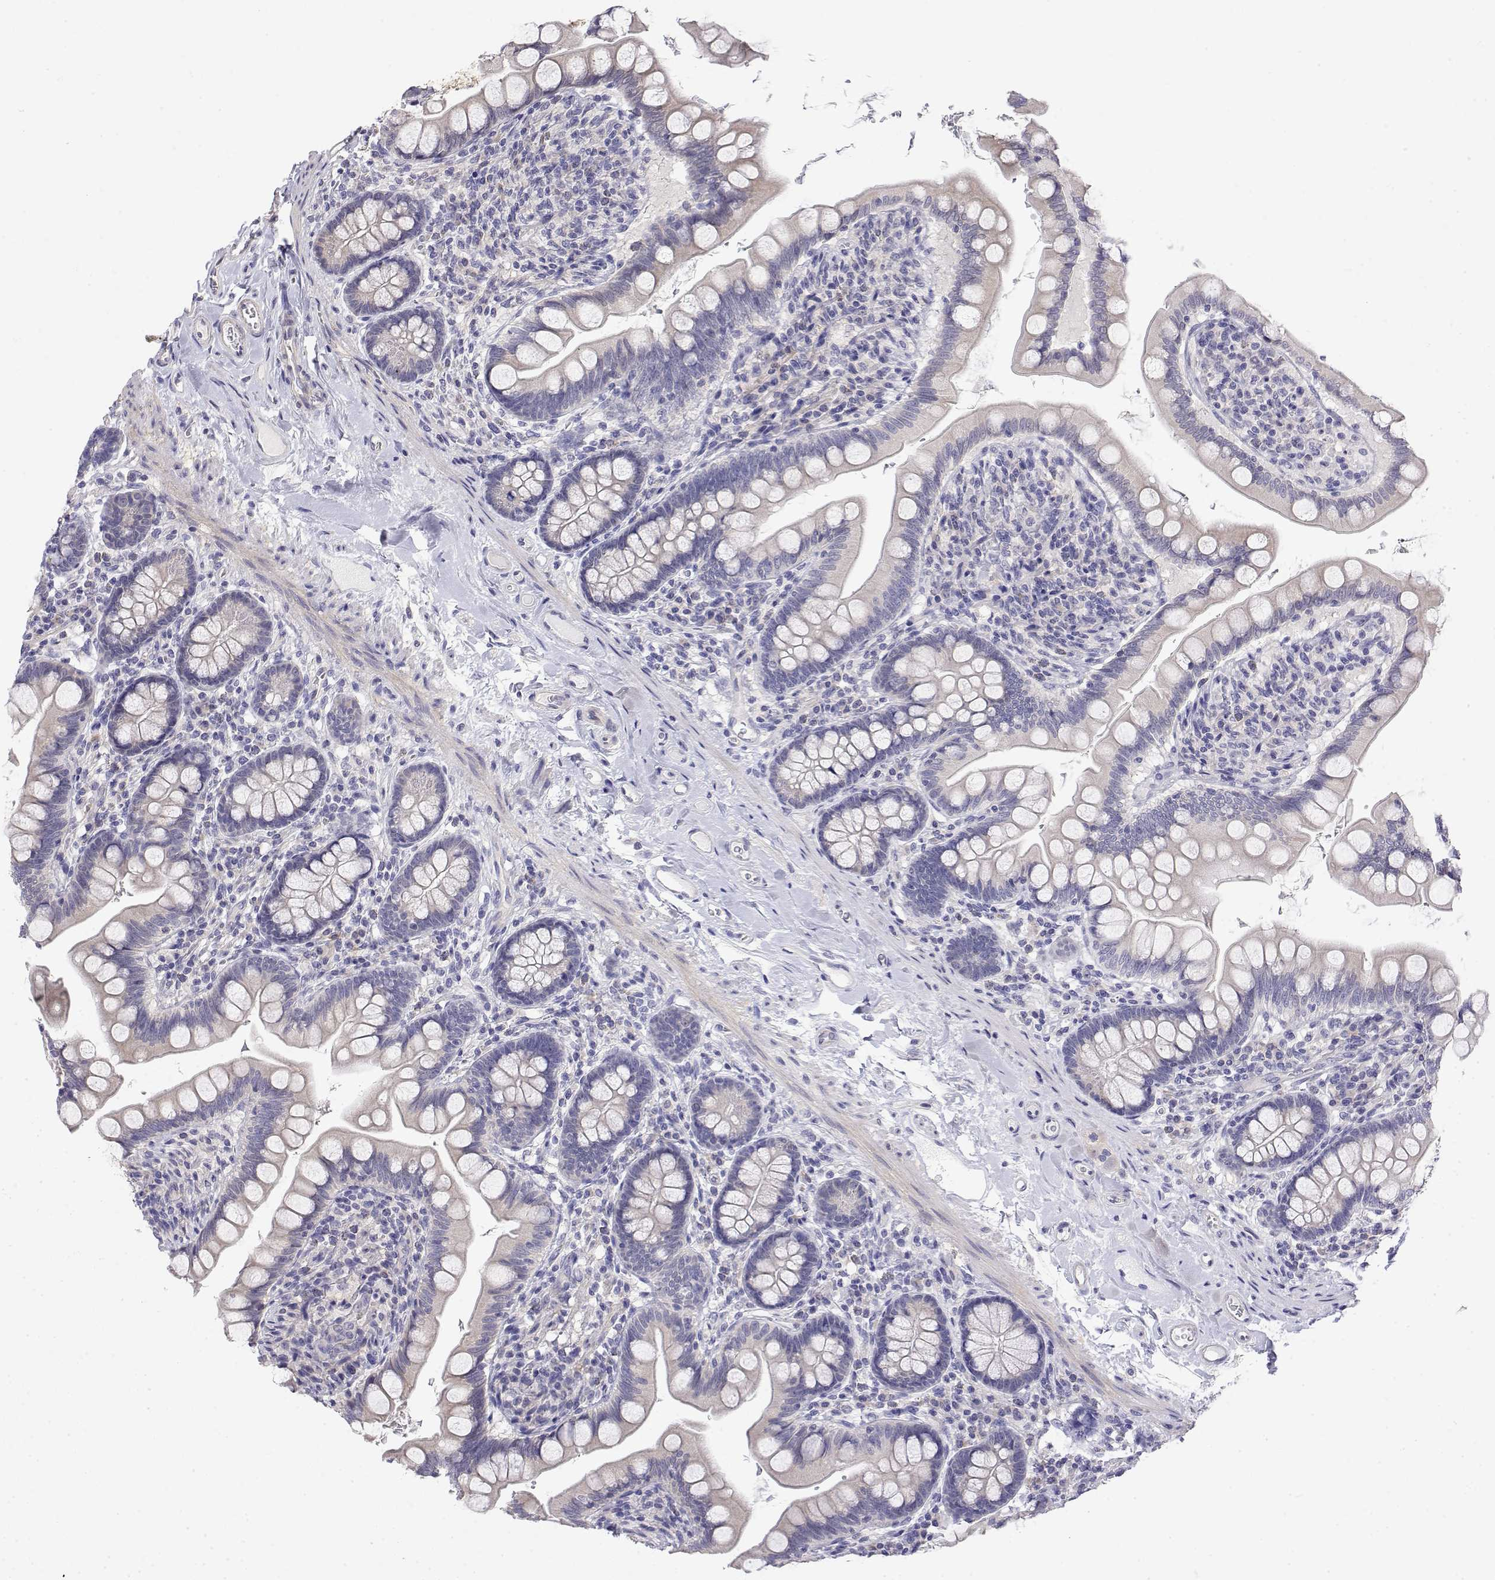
{"staining": {"intensity": "negative", "quantity": "none", "location": "none"}, "tissue": "small intestine", "cell_type": "Glandular cells", "image_type": "normal", "snomed": [{"axis": "morphology", "description": "Normal tissue, NOS"}, {"axis": "topography", "description": "Small intestine"}], "caption": "Image shows no significant protein positivity in glandular cells of normal small intestine. The staining is performed using DAB brown chromogen with nuclei counter-stained in using hematoxylin.", "gene": "LY6D", "patient": {"sex": "female", "age": 56}}